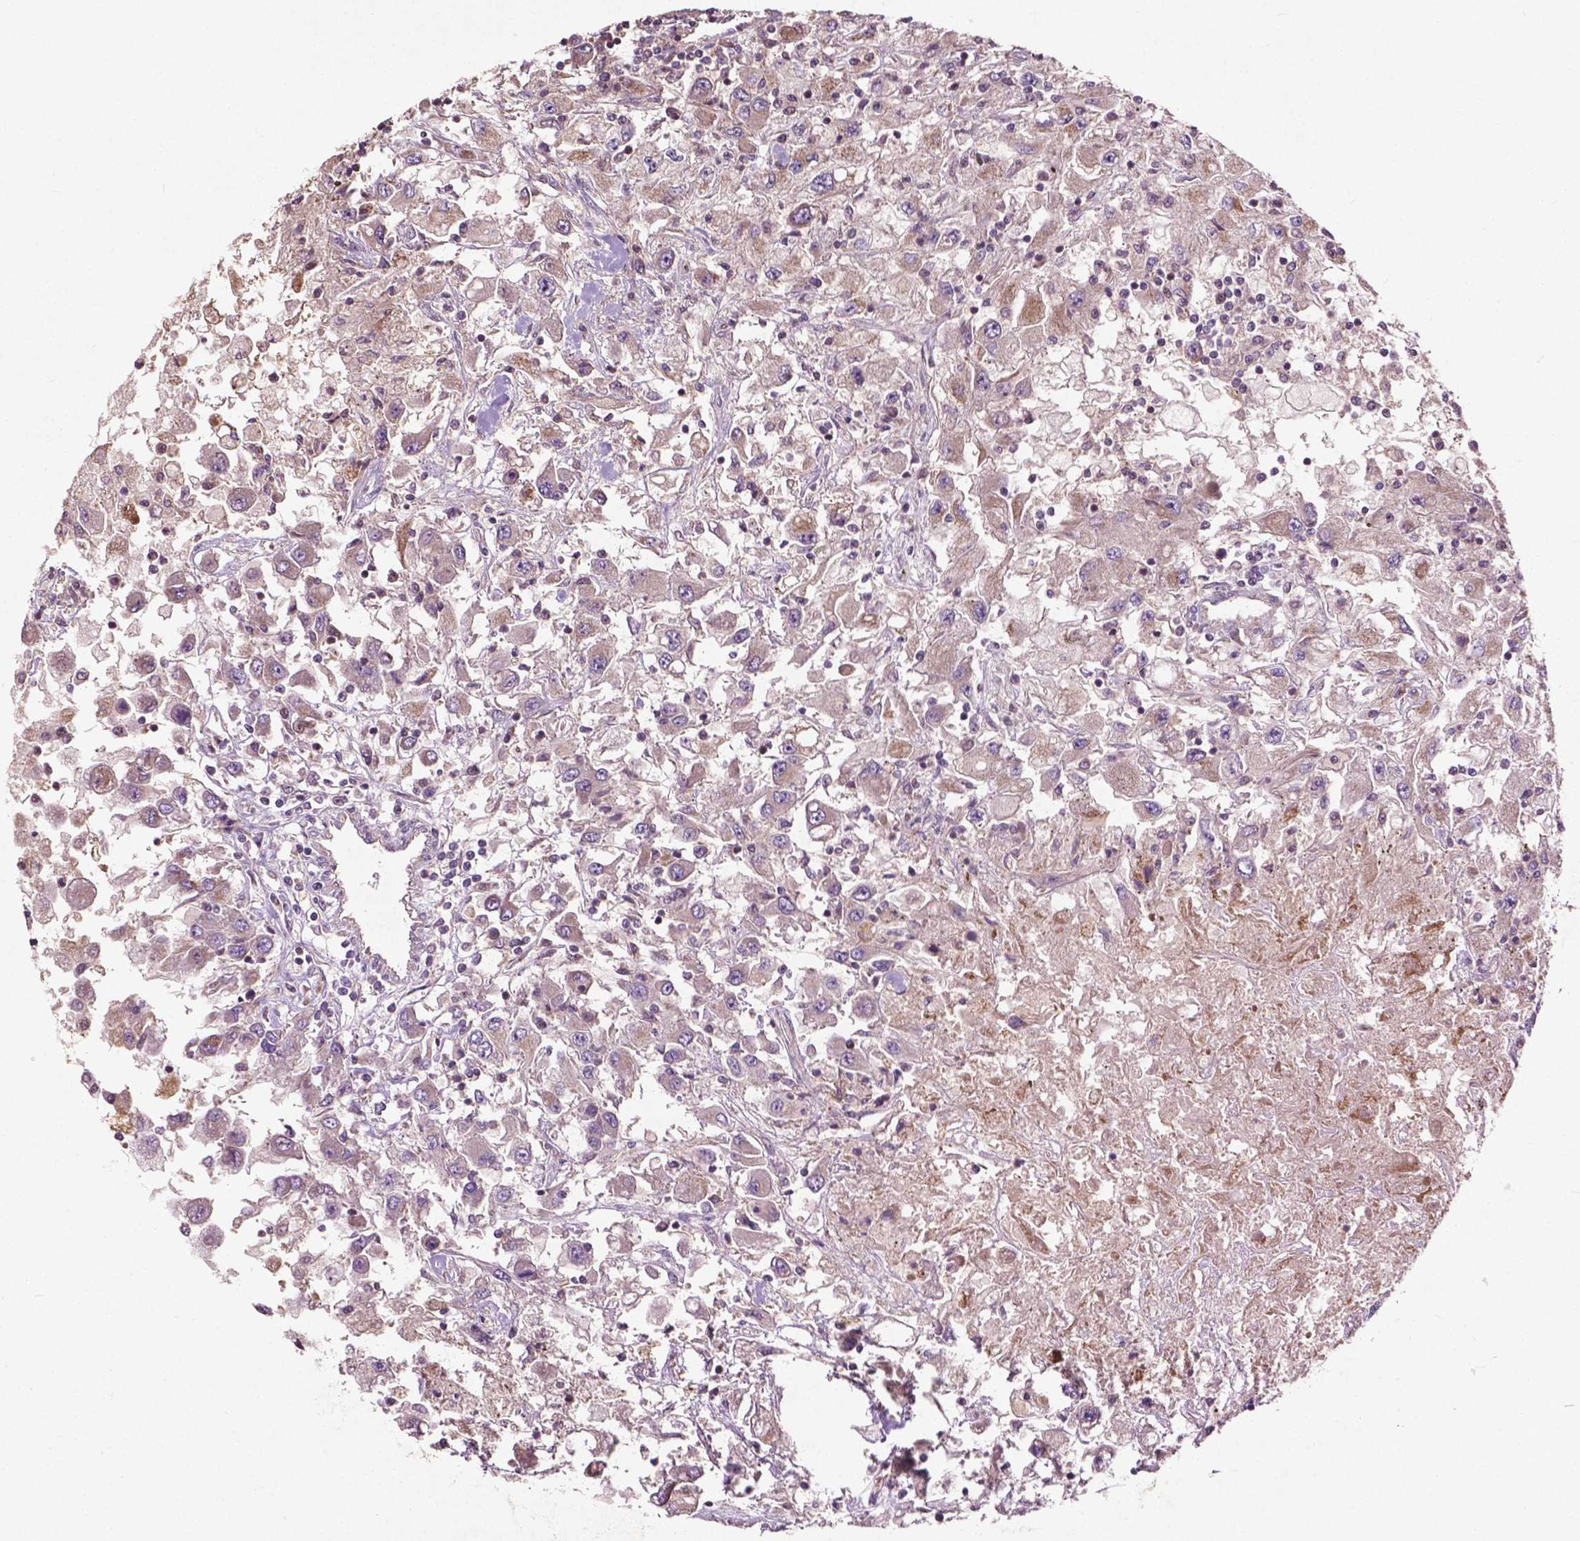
{"staining": {"intensity": "moderate", "quantity": "<25%", "location": "cytoplasmic/membranous"}, "tissue": "renal cancer", "cell_type": "Tumor cells", "image_type": "cancer", "snomed": [{"axis": "morphology", "description": "Adenocarcinoma, NOS"}, {"axis": "topography", "description": "Kidney"}], "caption": "An immunohistochemistry image of neoplastic tissue is shown. Protein staining in brown highlights moderate cytoplasmic/membranous positivity in adenocarcinoma (renal) within tumor cells.", "gene": "B3GALNT2", "patient": {"sex": "female", "age": 67}}